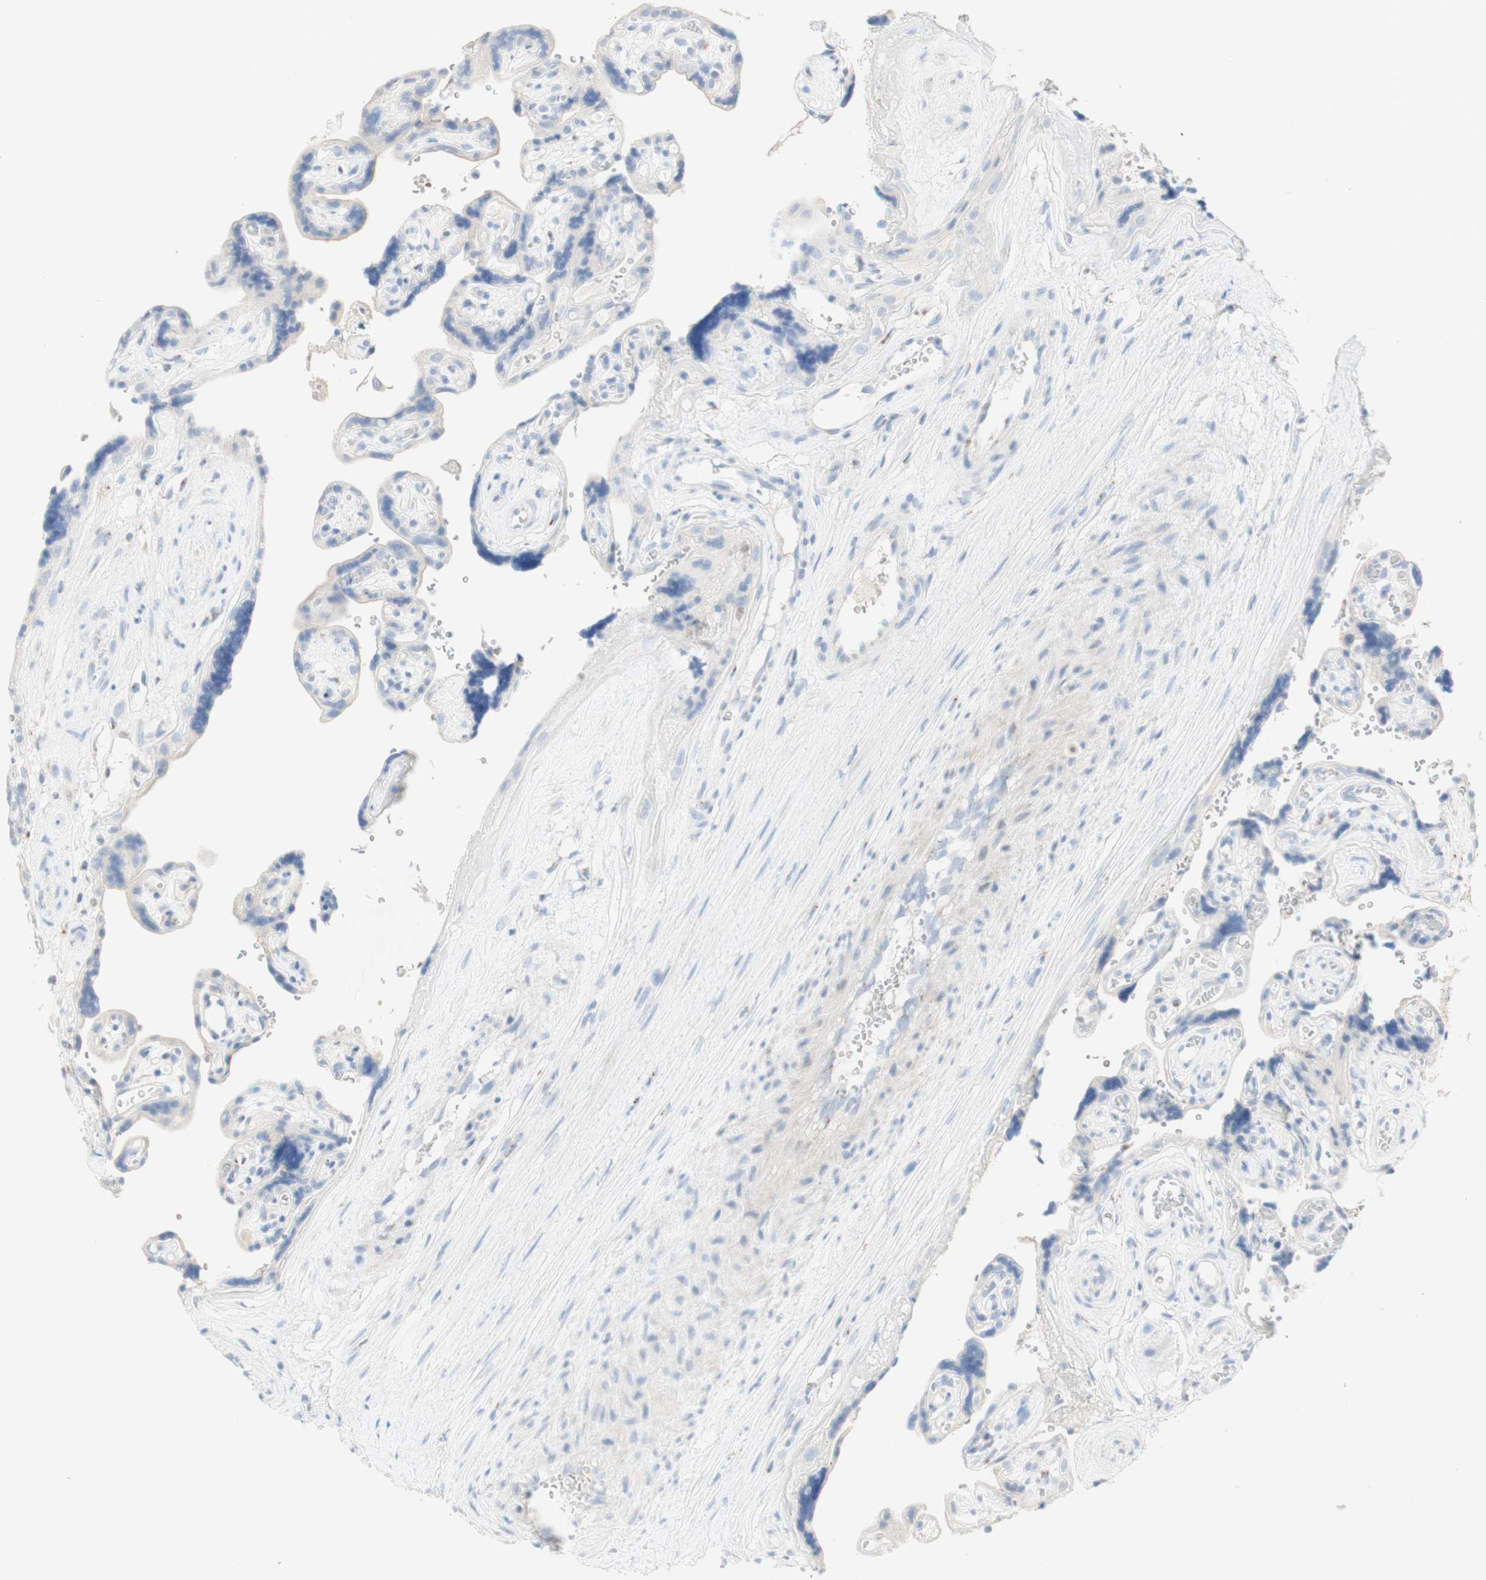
{"staining": {"intensity": "weak", "quantity": ">75%", "location": "cytoplasmic/membranous"}, "tissue": "placenta", "cell_type": "Decidual cells", "image_type": "normal", "snomed": [{"axis": "morphology", "description": "Normal tissue, NOS"}, {"axis": "topography", "description": "Placenta"}], "caption": "Placenta was stained to show a protein in brown. There is low levels of weak cytoplasmic/membranous expression in approximately >75% of decidual cells. (DAB IHC, brown staining for protein, blue staining for nuclei).", "gene": "MANEA", "patient": {"sex": "female", "age": 30}}